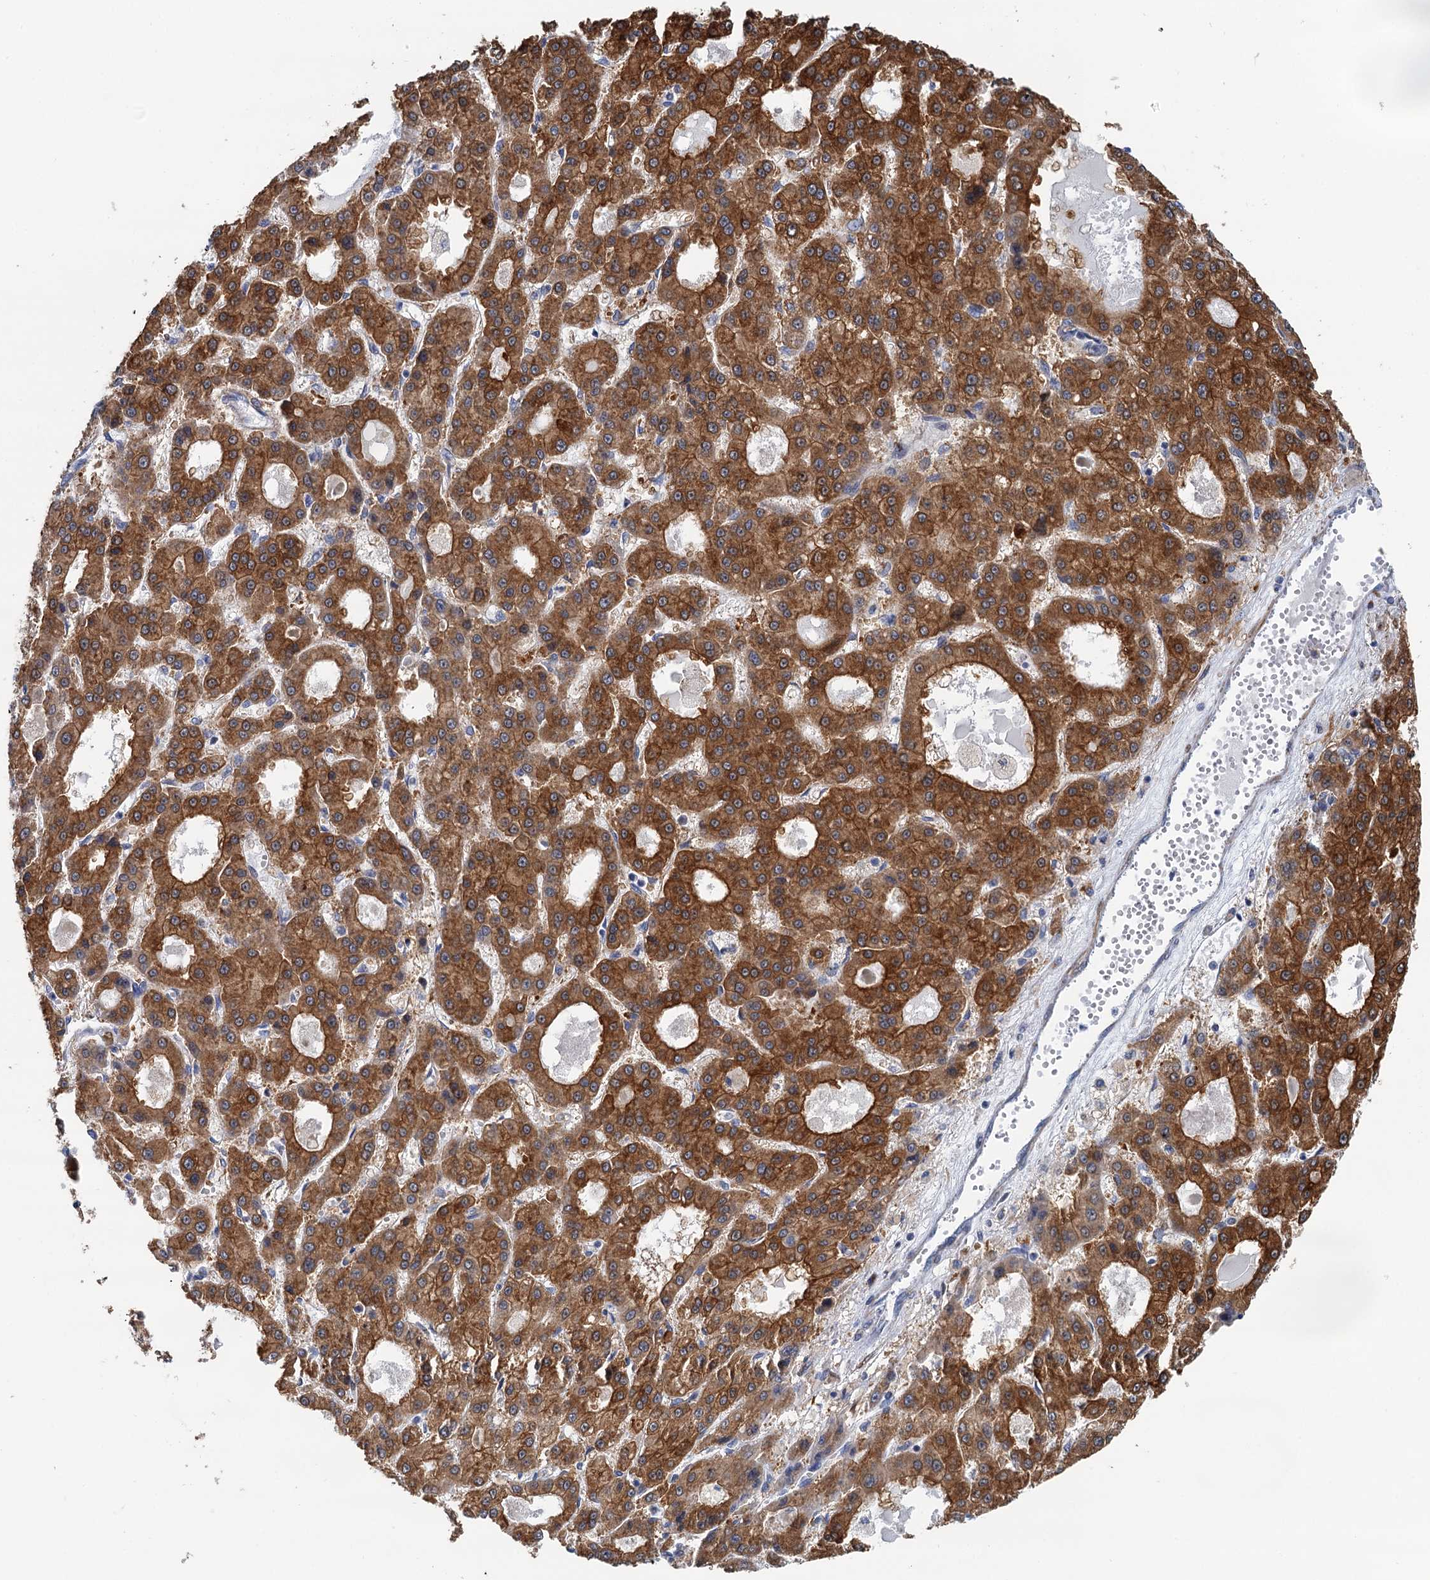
{"staining": {"intensity": "strong", "quantity": ">75%", "location": "cytoplasmic/membranous"}, "tissue": "liver cancer", "cell_type": "Tumor cells", "image_type": "cancer", "snomed": [{"axis": "morphology", "description": "Carcinoma, Hepatocellular, NOS"}, {"axis": "topography", "description": "Liver"}], "caption": "Liver cancer stained with DAB (3,3'-diaminobenzidine) immunohistochemistry (IHC) shows high levels of strong cytoplasmic/membranous expression in approximately >75% of tumor cells. (Brightfield microscopy of DAB IHC at high magnification).", "gene": "BET1L", "patient": {"sex": "male", "age": 70}}